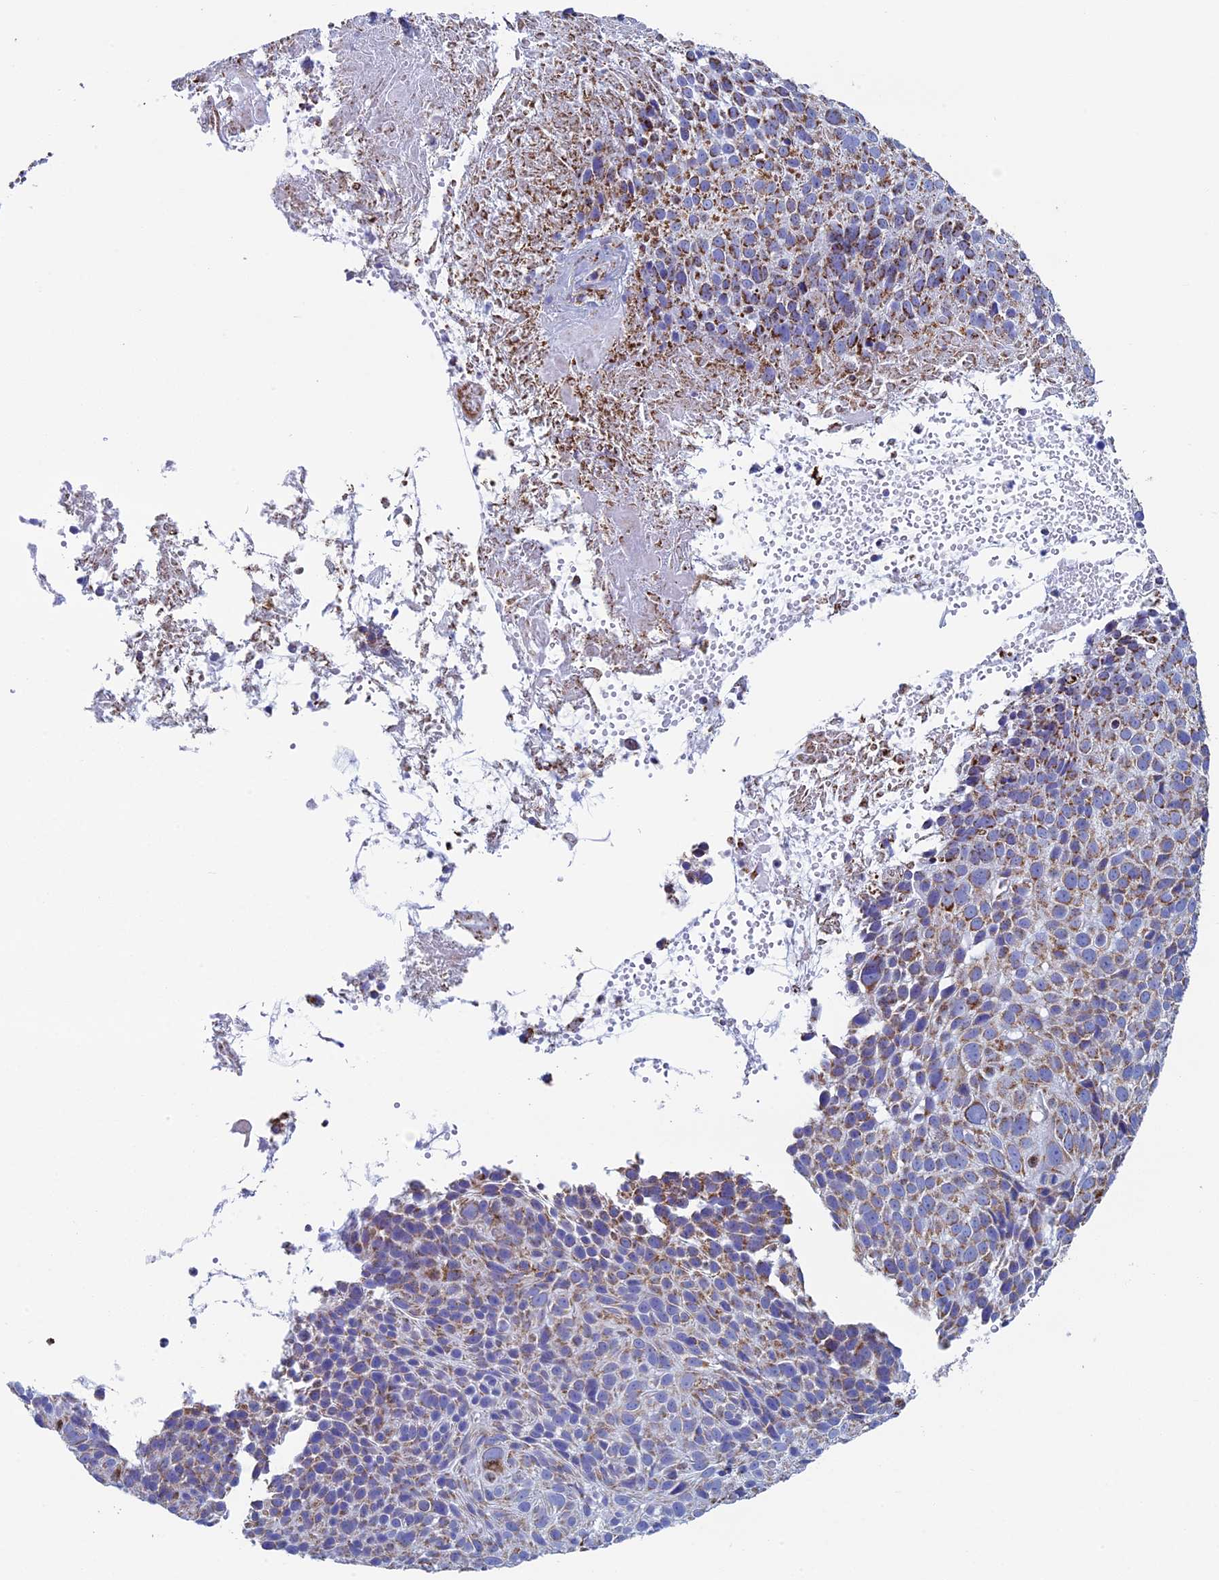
{"staining": {"intensity": "strong", "quantity": ">75%", "location": "cytoplasmic/membranous"}, "tissue": "cervical cancer", "cell_type": "Tumor cells", "image_type": "cancer", "snomed": [{"axis": "morphology", "description": "Squamous cell carcinoma, NOS"}, {"axis": "topography", "description": "Cervix"}], "caption": "This is an image of IHC staining of cervical cancer (squamous cell carcinoma), which shows strong expression in the cytoplasmic/membranous of tumor cells.", "gene": "UQCRFS1", "patient": {"sex": "female", "age": 74}}